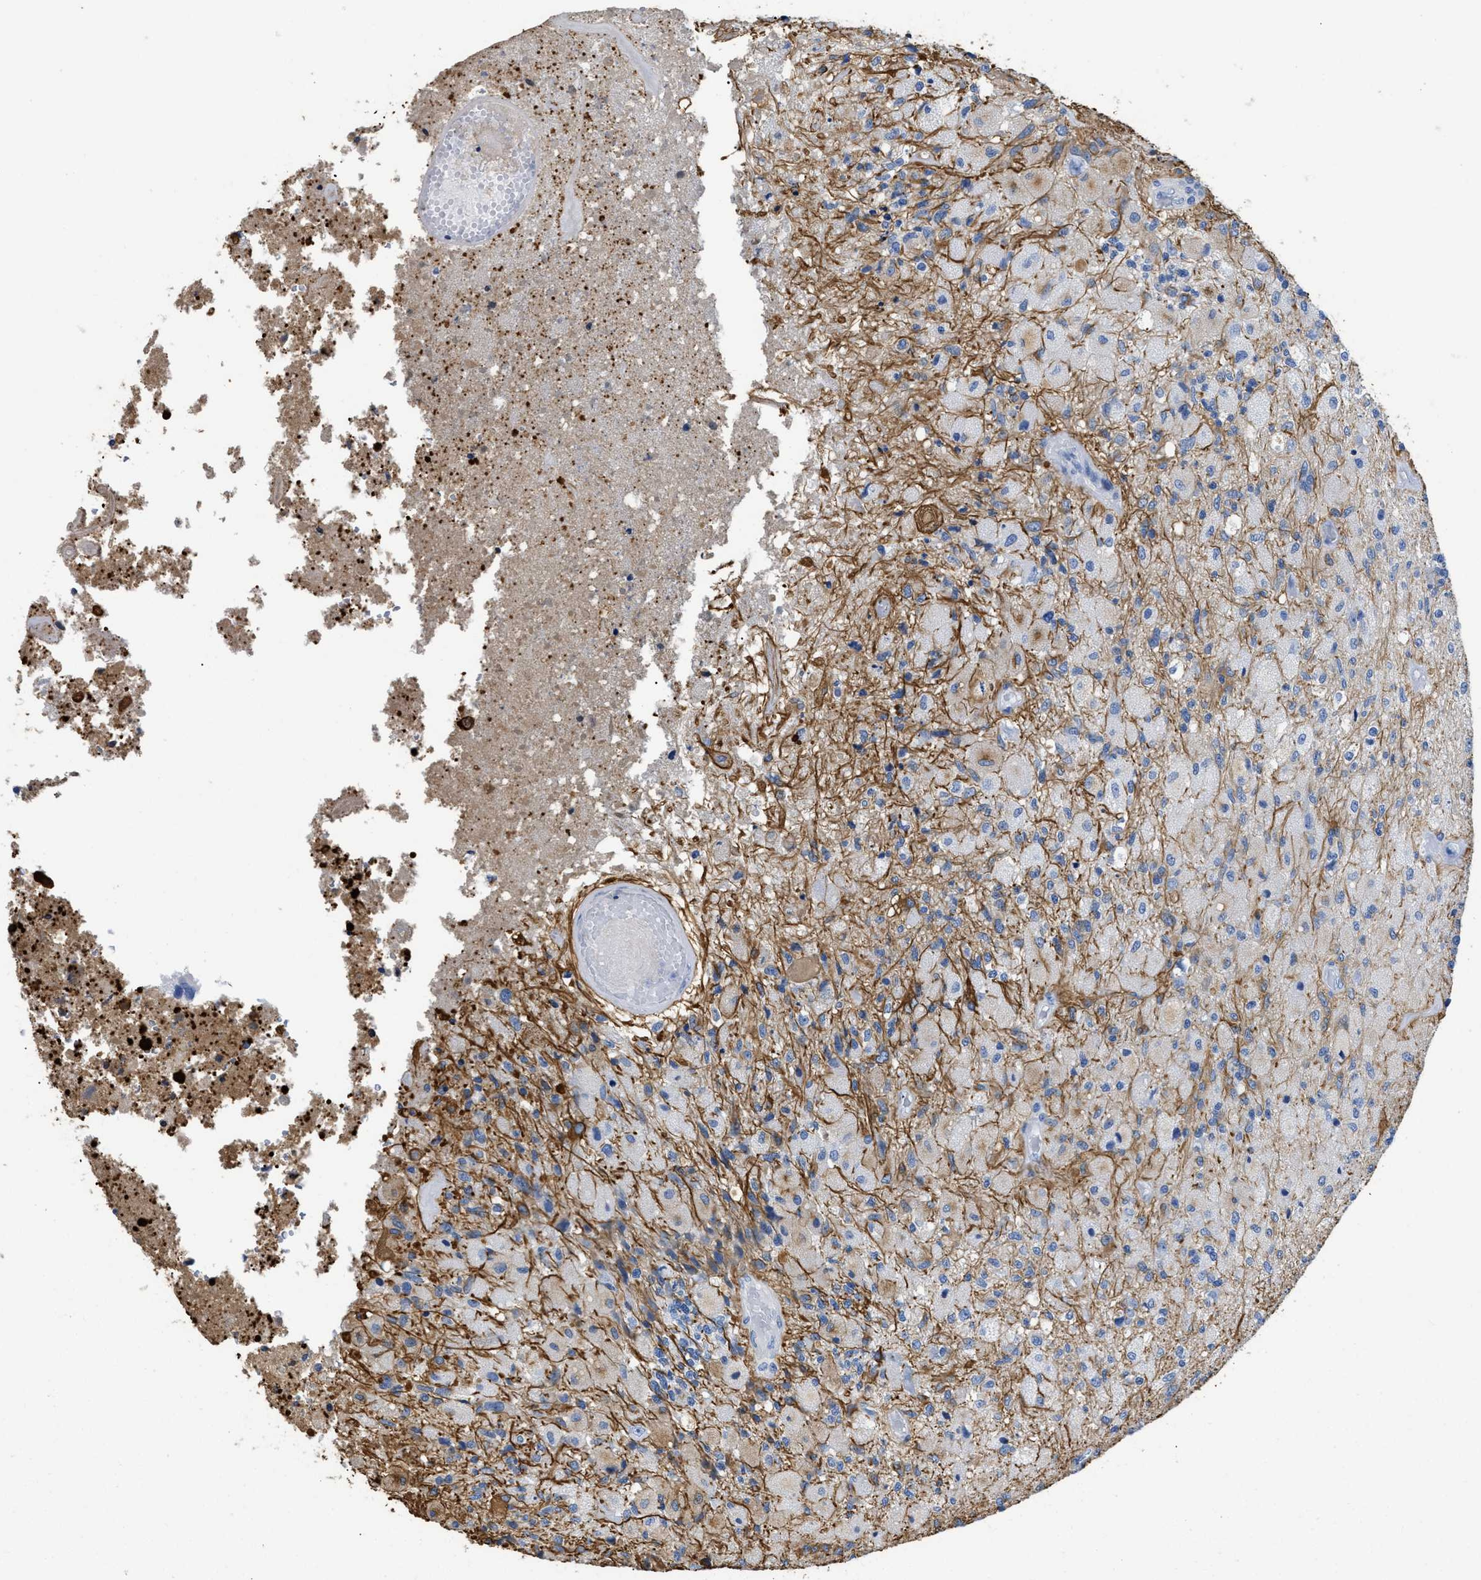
{"staining": {"intensity": "strong", "quantity": "<25%", "location": "cytoplasmic/membranous"}, "tissue": "glioma", "cell_type": "Tumor cells", "image_type": "cancer", "snomed": [{"axis": "morphology", "description": "Normal tissue, NOS"}, {"axis": "morphology", "description": "Glioma, malignant, High grade"}, {"axis": "topography", "description": "Cerebral cortex"}], "caption": "Glioma stained with immunohistochemistry (IHC) reveals strong cytoplasmic/membranous expression in approximately <25% of tumor cells.", "gene": "DLC1", "patient": {"sex": "male", "age": 77}}